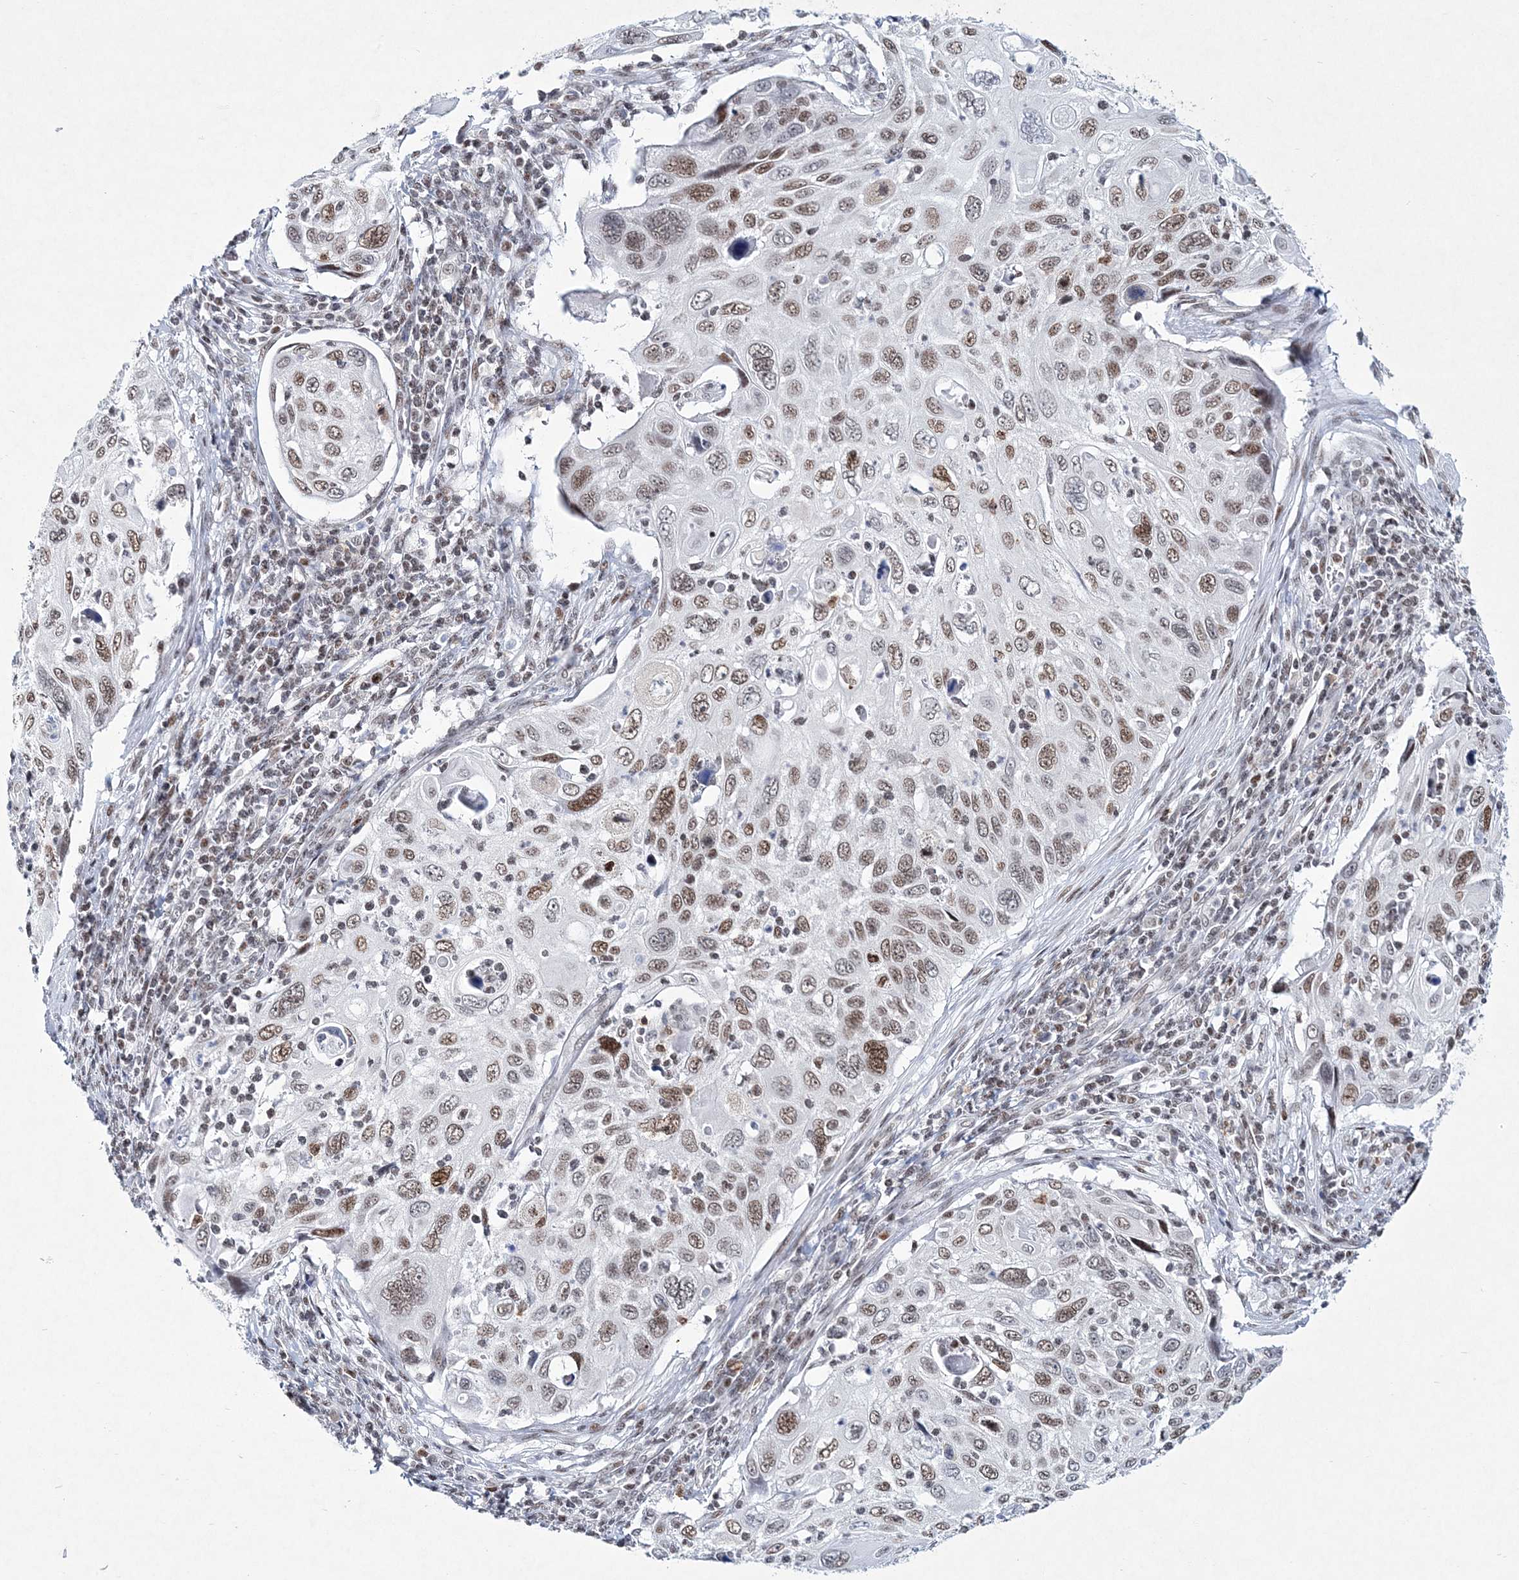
{"staining": {"intensity": "moderate", "quantity": ">75%", "location": "nuclear"}, "tissue": "cervical cancer", "cell_type": "Tumor cells", "image_type": "cancer", "snomed": [{"axis": "morphology", "description": "Squamous cell carcinoma, NOS"}, {"axis": "topography", "description": "Cervix"}], "caption": "The immunohistochemical stain shows moderate nuclear positivity in tumor cells of cervical cancer (squamous cell carcinoma) tissue.", "gene": "LRRFIP2", "patient": {"sex": "female", "age": 70}}